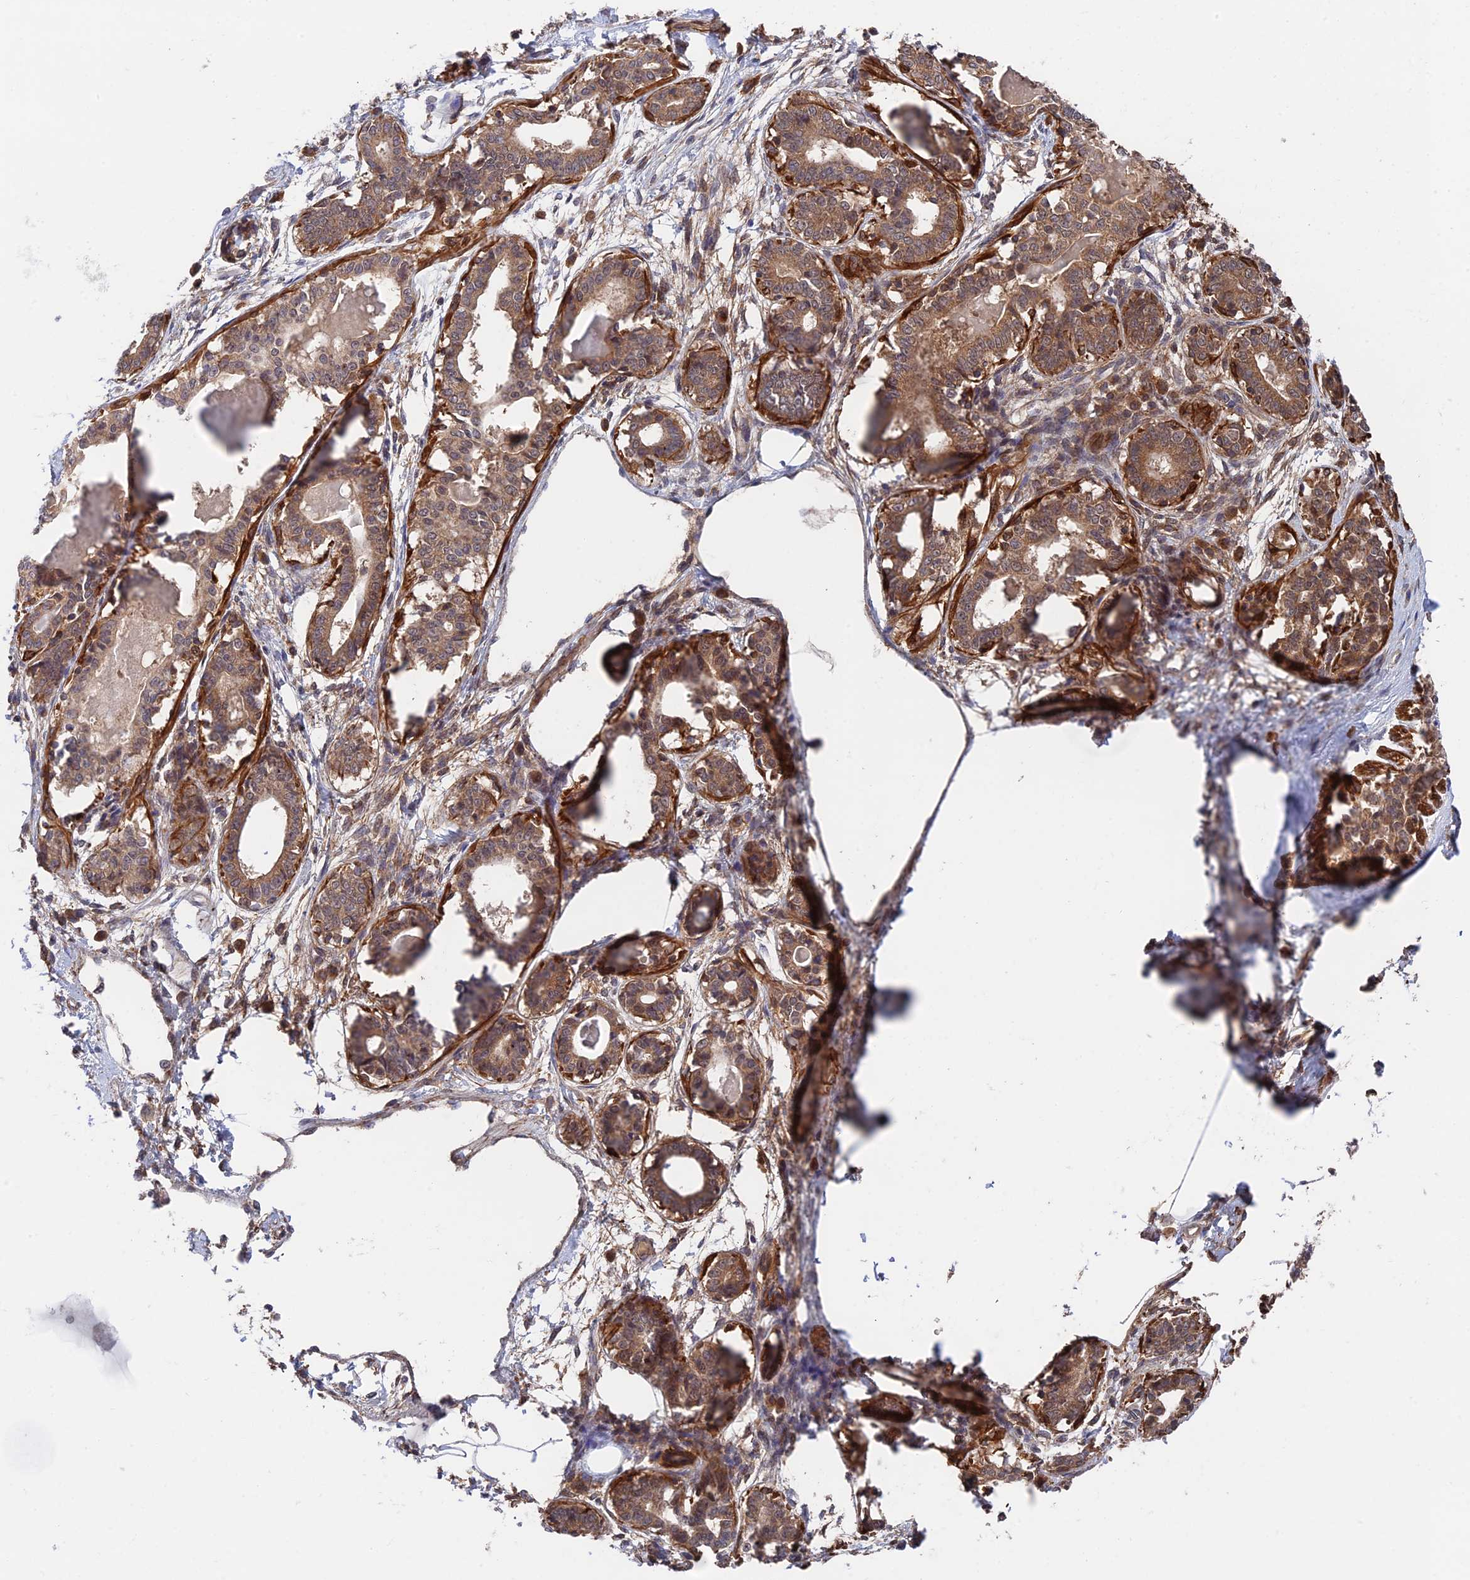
{"staining": {"intensity": "negative", "quantity": "none", "location": "none"}, "tissue": "breast", "cell_type": "Adipocytes", "image_type": "normal", "snomed": [{"axis": "morphology", "description": "Normal tissue, NOS"}, {"axis": "topography", "description": "Breast"}], "caption": "The histopathology image shows no staining of adipocytes in benign breast. Nuclei are stained in blue.", "gene": "ZNF320", "patient": {"sex": "female", "age": 45}}